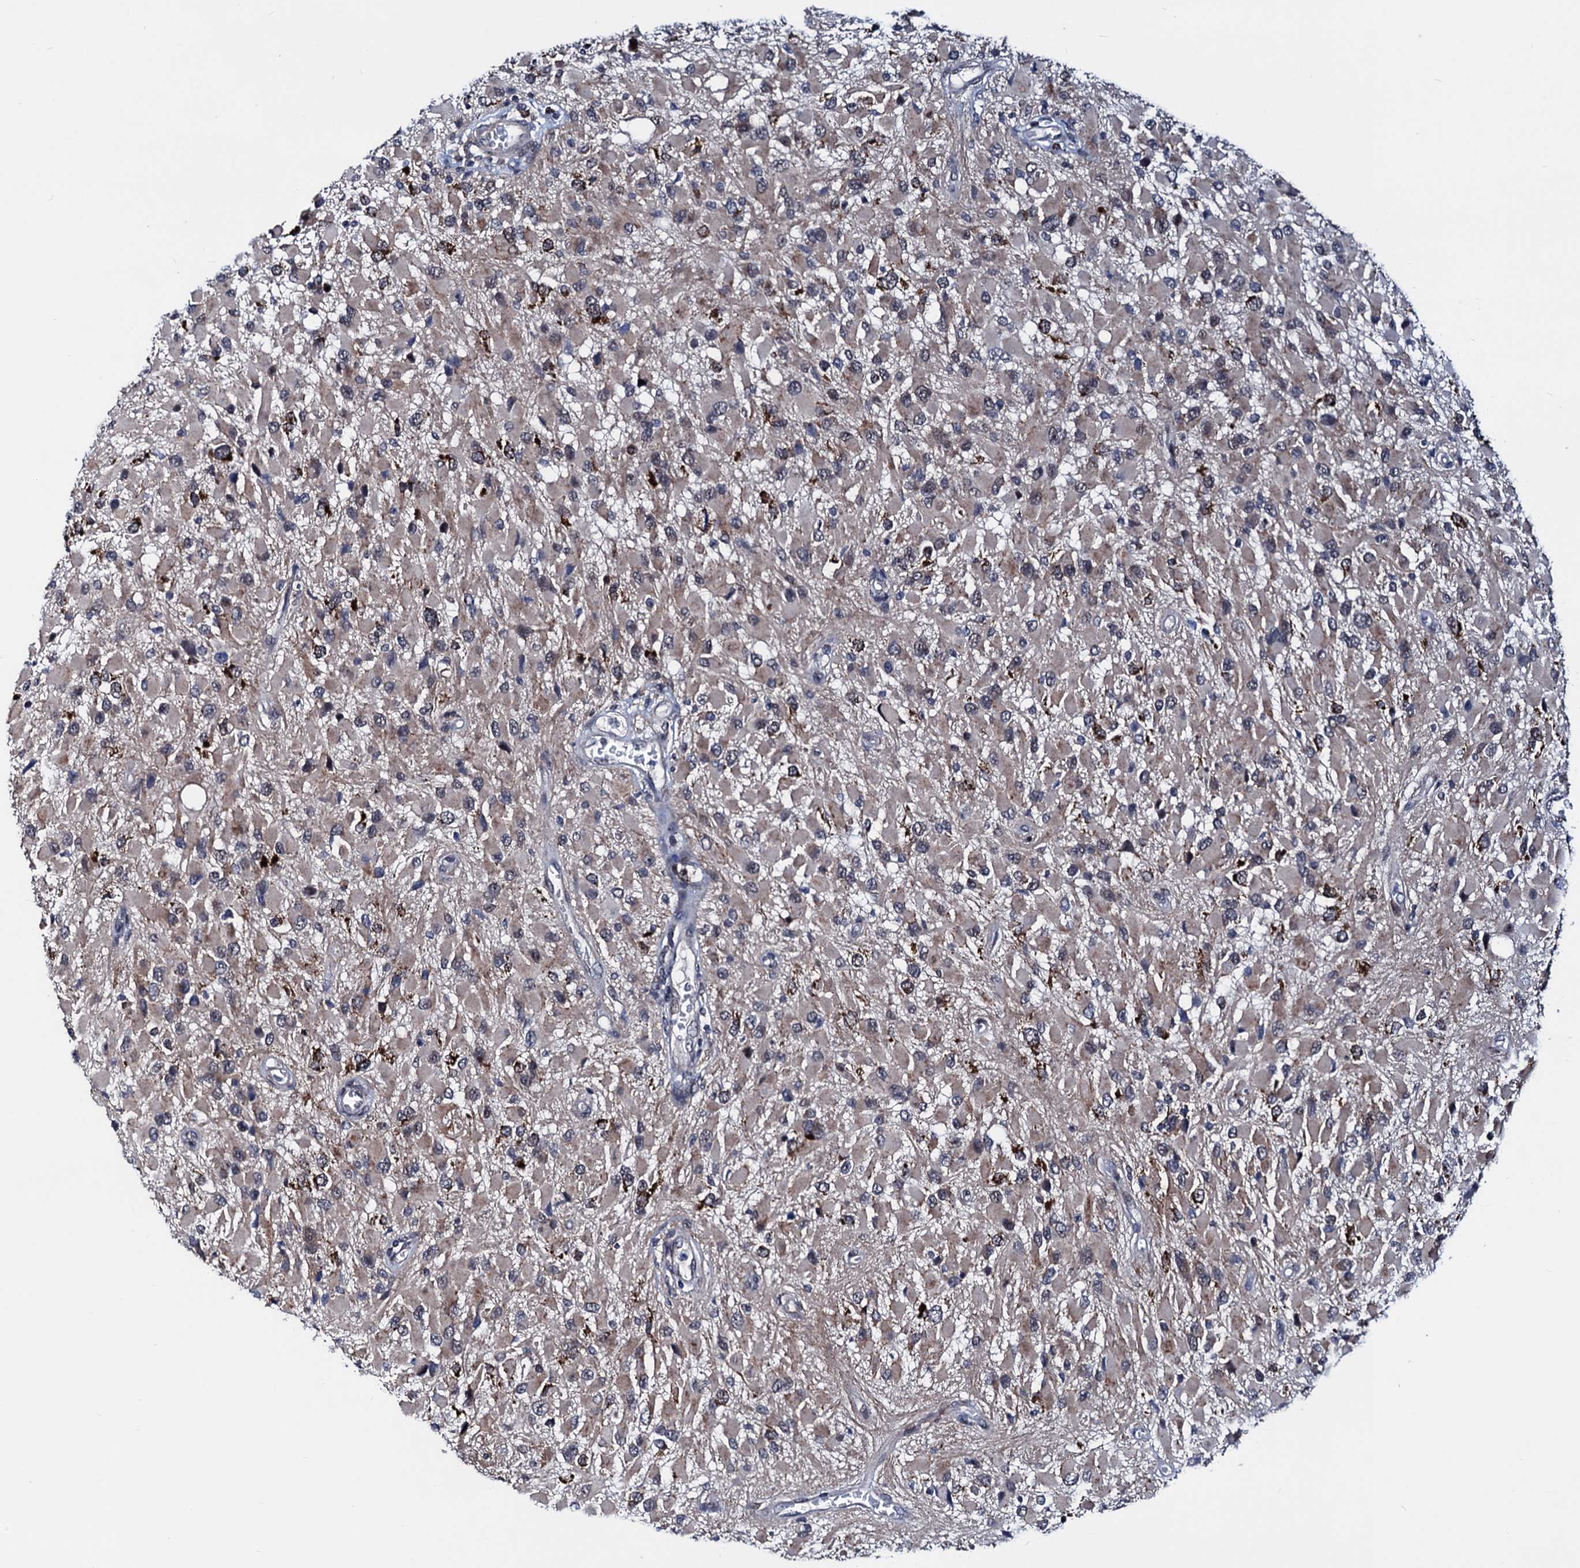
{"staining": {"intensity": "moderate", "quantity": "<25%", "location": "cytoplasmic/membranous"}, "tissue": "glioma", "cell_type": "Tumor cells", "image_type": "cancer", "snomed": [{"axis": "morphology", "description": "Glioma, malignant, High grade"}, {"axis": "topography", "description": "Brain"}], "caption": "Tumor cells display low levels of moderate cytoplasmic/membranous staining in approximately <25% of cells in glioma. Using DAB (3,3'-diaminobenzidine) (brown) and hematoxylin (blue) stains, captured at high magnification using brightfield microscopy.", "gene": "COA4", "patient": {"sex": "male", "age": 53}}